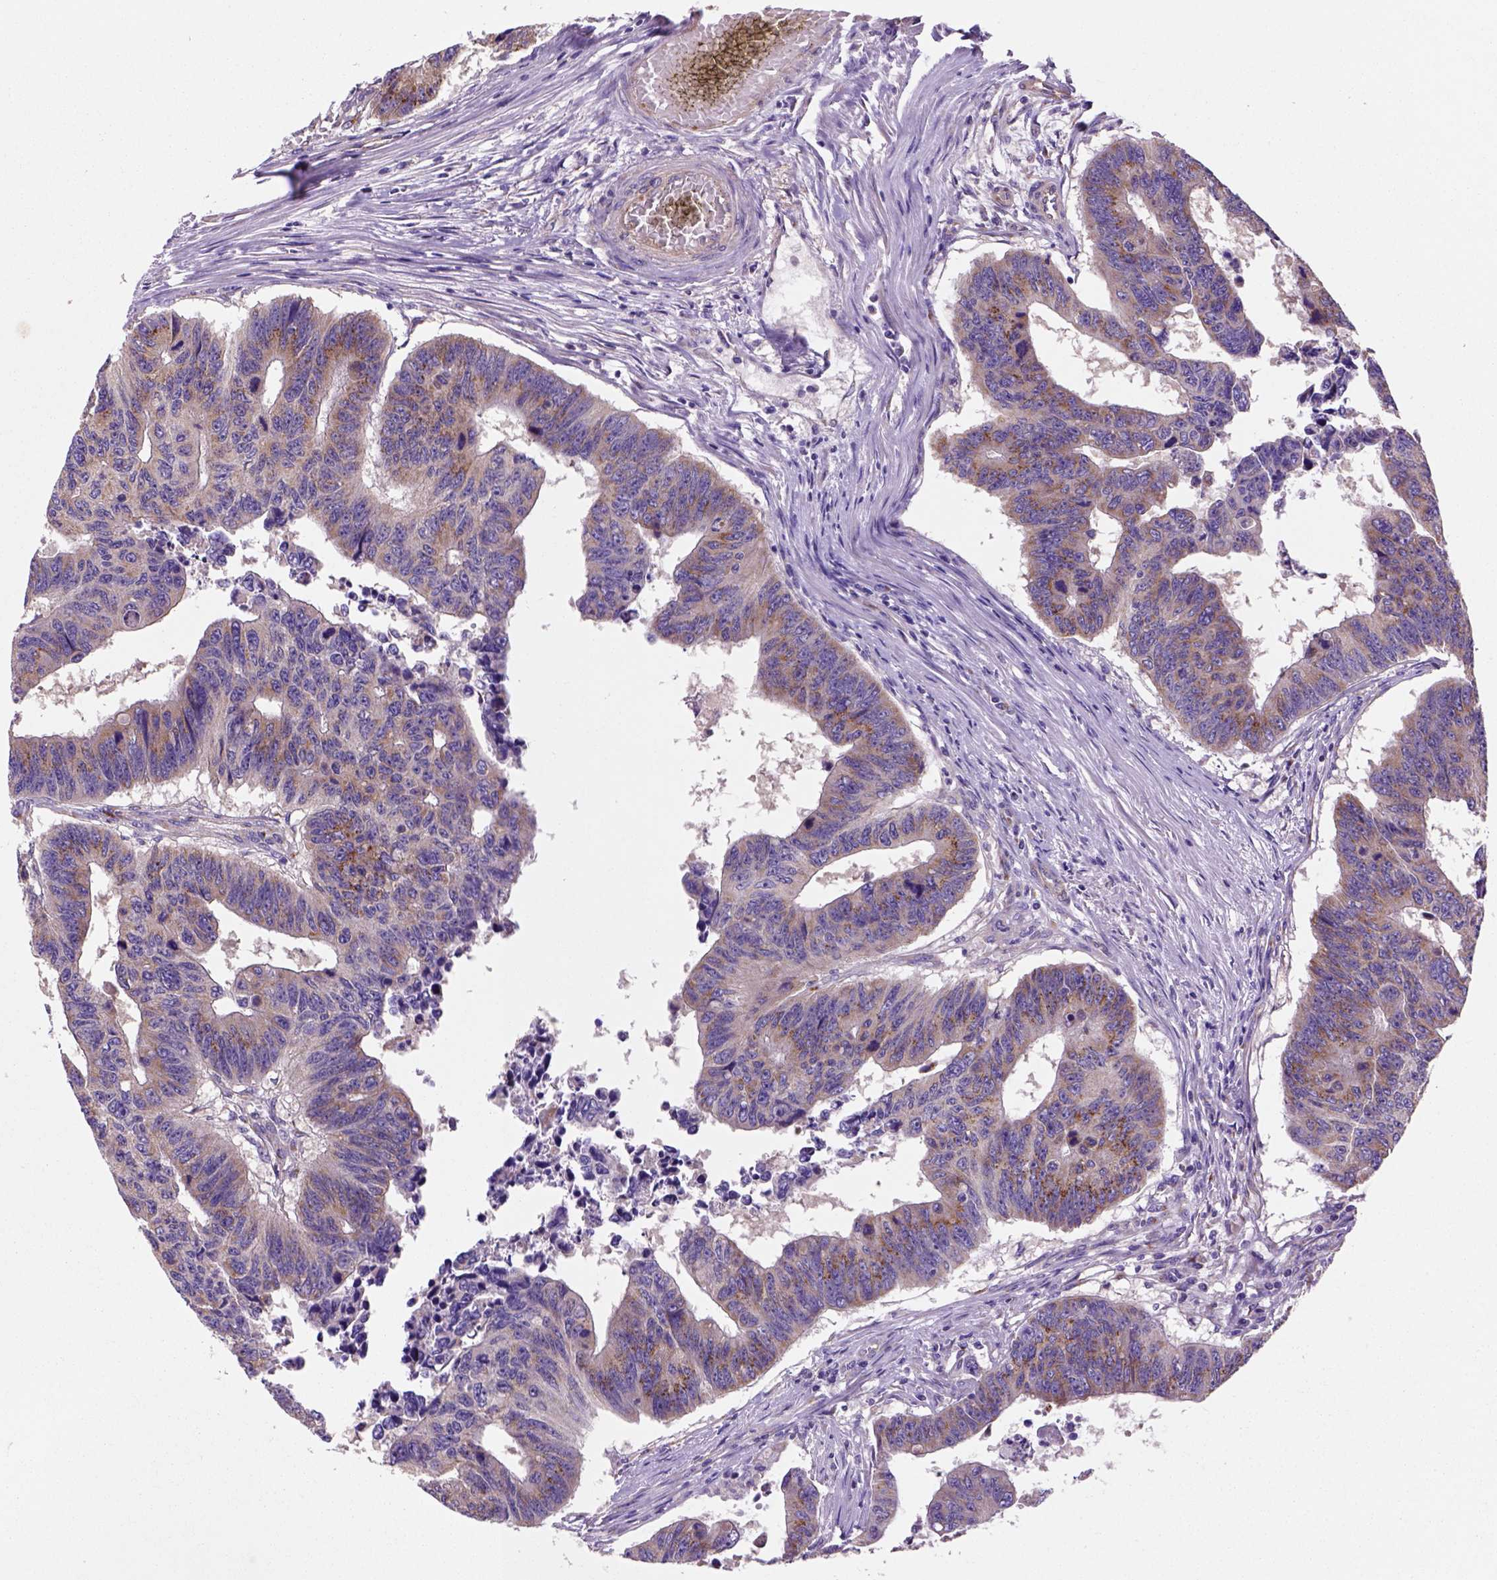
{"staining": {"intensity": "moderate", "quantity": "25%-75%", "location": "cytoplasmic/membranous"}, "tissue": "colorectal cancer", "cell_type": "Tumor cells", "image_type": "cancer", "snomed": [{"axis": "morphology", "description": "Adenocarcinoma, NOS"}, {"axis": "topography", "description": "Rectum"}], "caption": "Colorectal cancer (adenocarcinoma) stained with immunohistochemistry shows moderate cytoplasmic/membranous staining in about 25%-75% of tumor cells. Nuclei are stained in blue.", "gene": "WARS2", "patient": {"sex": "female", "age": 85}}